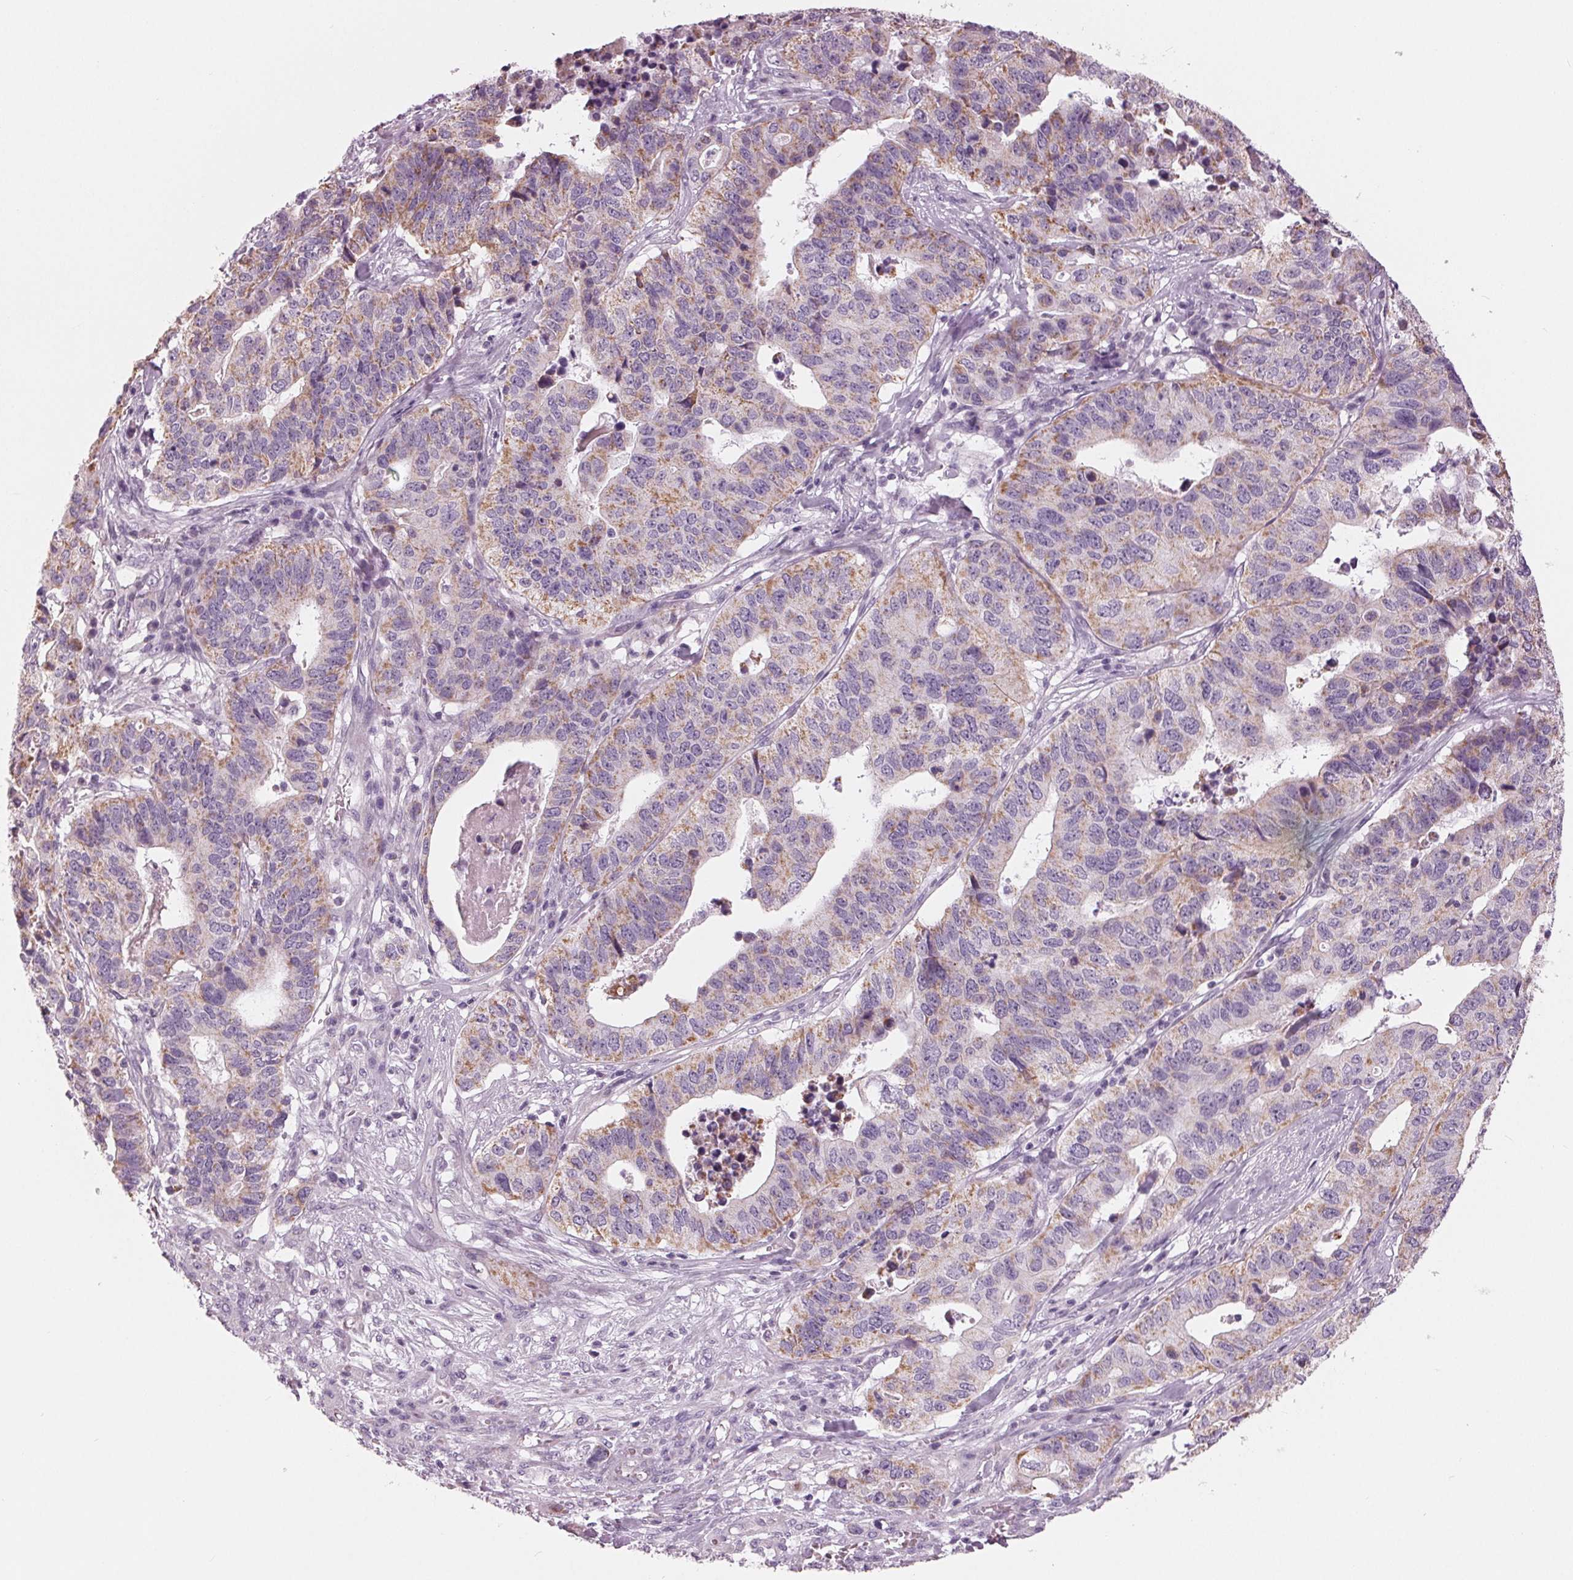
{"staining": {"intensity": "weak", "quantity": "25%-75%", "location": "cytoplasmic/membranous"}, "tissue": "stomach cancer", "cell_type": "Tumor cells", "image_type": "cancer", "snomed": [{"axis": "morphology", "description": "Adenocarcinoma, NOS"}, {"axis": "topography", "description": "Stomach, upper"}], "caption": "This histopathology image shows stomach cancer (adenocarcinoma) stained with immunohistochemistry to label a protein in brown. The cytoplasmic/membranous of tumor cells show weak positivity for the protein. Nuclei are counter-stained blue.", "gene": "SAMD4A", "patient": {"sex": "female", "age": 67}}